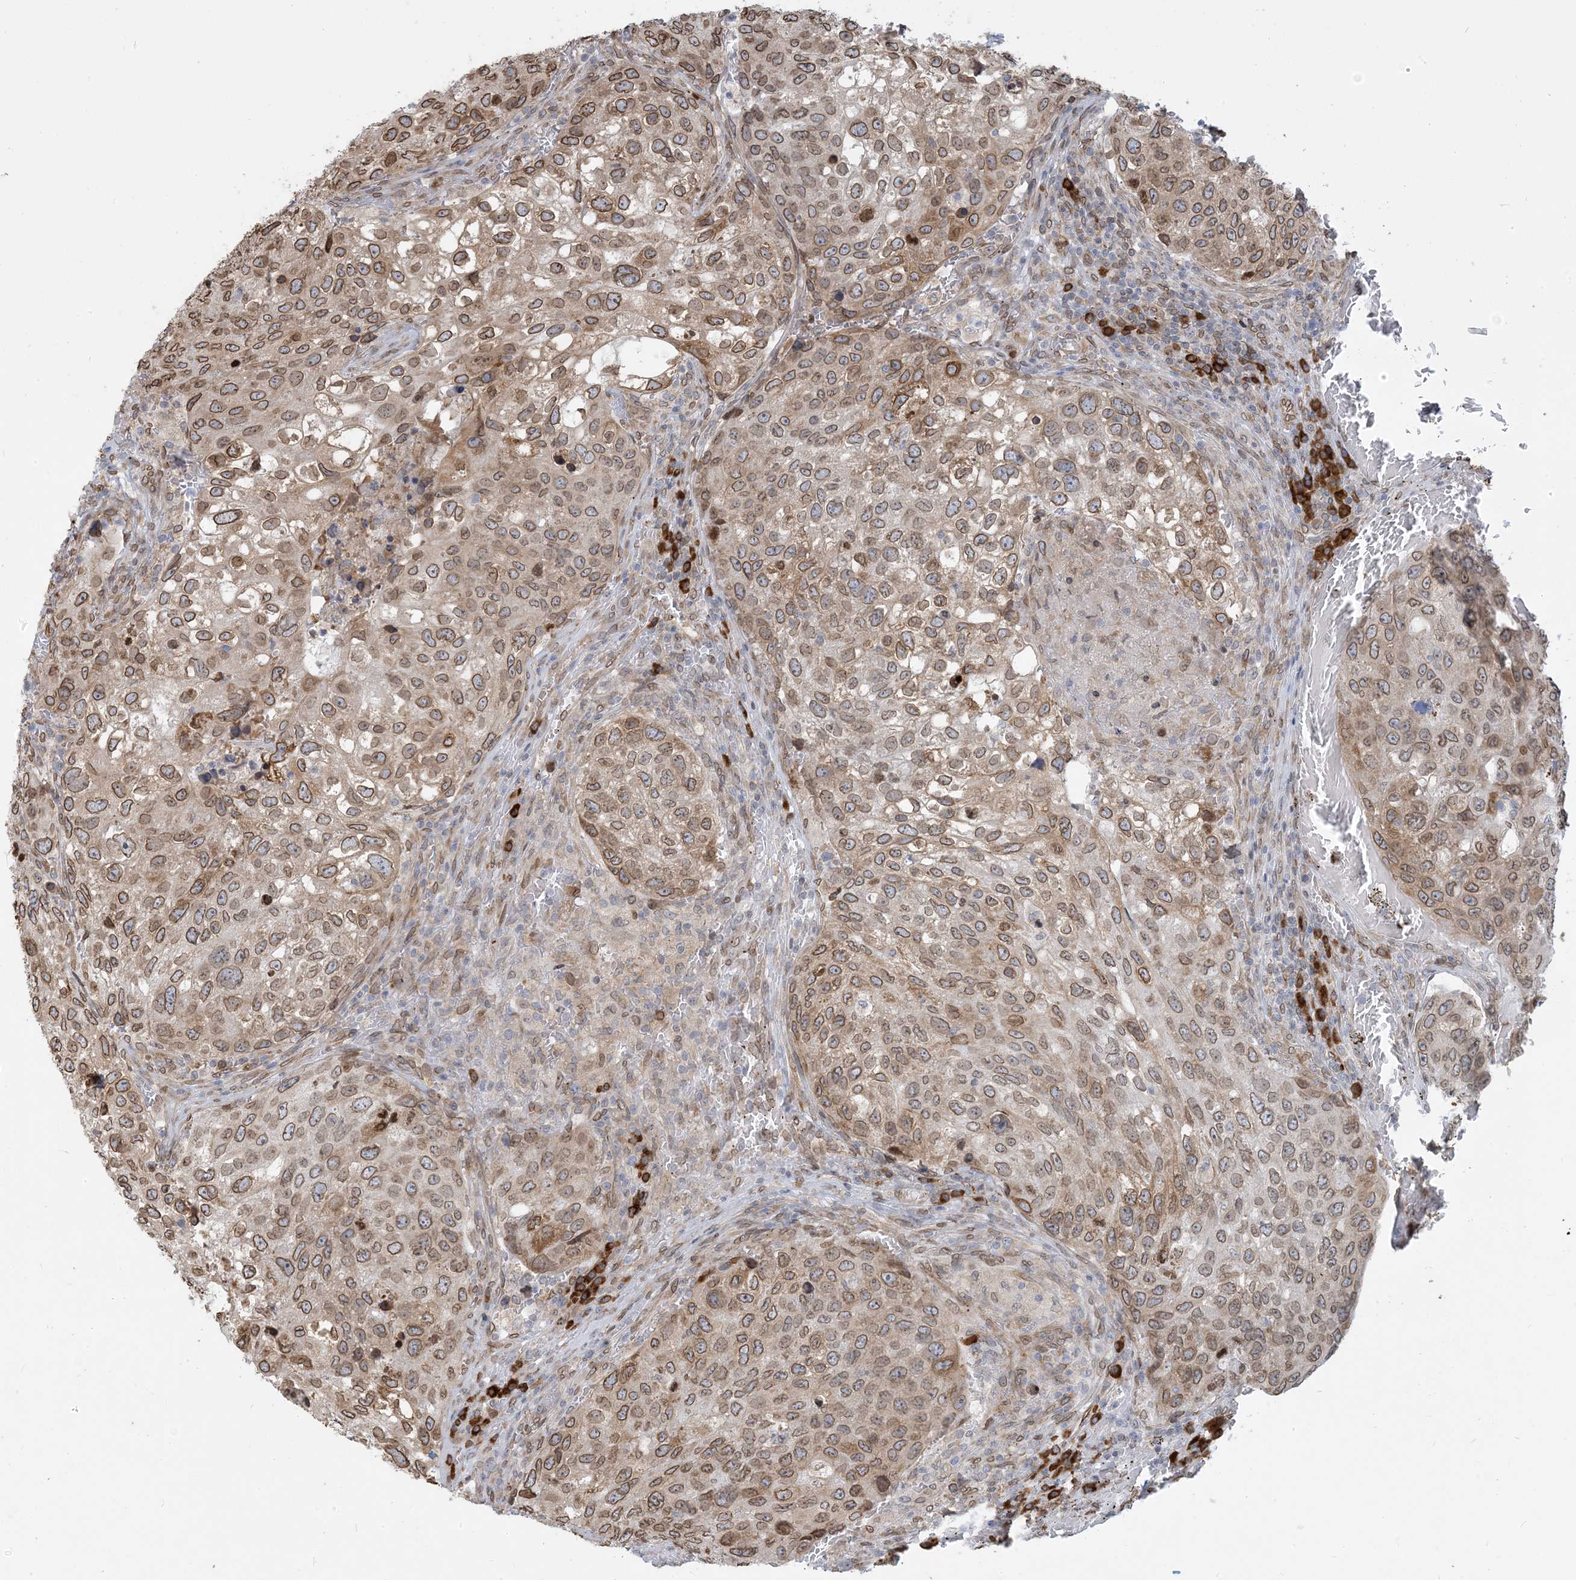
{"staining": {"intensity": "moderate", "quantity": ">75%", "location": "cytoplasmic/membranous,nuclear"}, "tissue": "urothelial cancer", "cell_type": "Tumor cells", "image_type": "cancer", "snomed": [{"axis": "morphology", "description": "Urothelial carcinoma, High grade"}, {"axis": "topography", "description": "Lymph node"}, {"axis": "topography", "description": "Urinary bladder"}], "caption": "Urothelial cancer stained with a protein marker displays moderate staining in tumor cells.", "gene": "WWP1", "patient": {"sex": "male", "age": 51}}